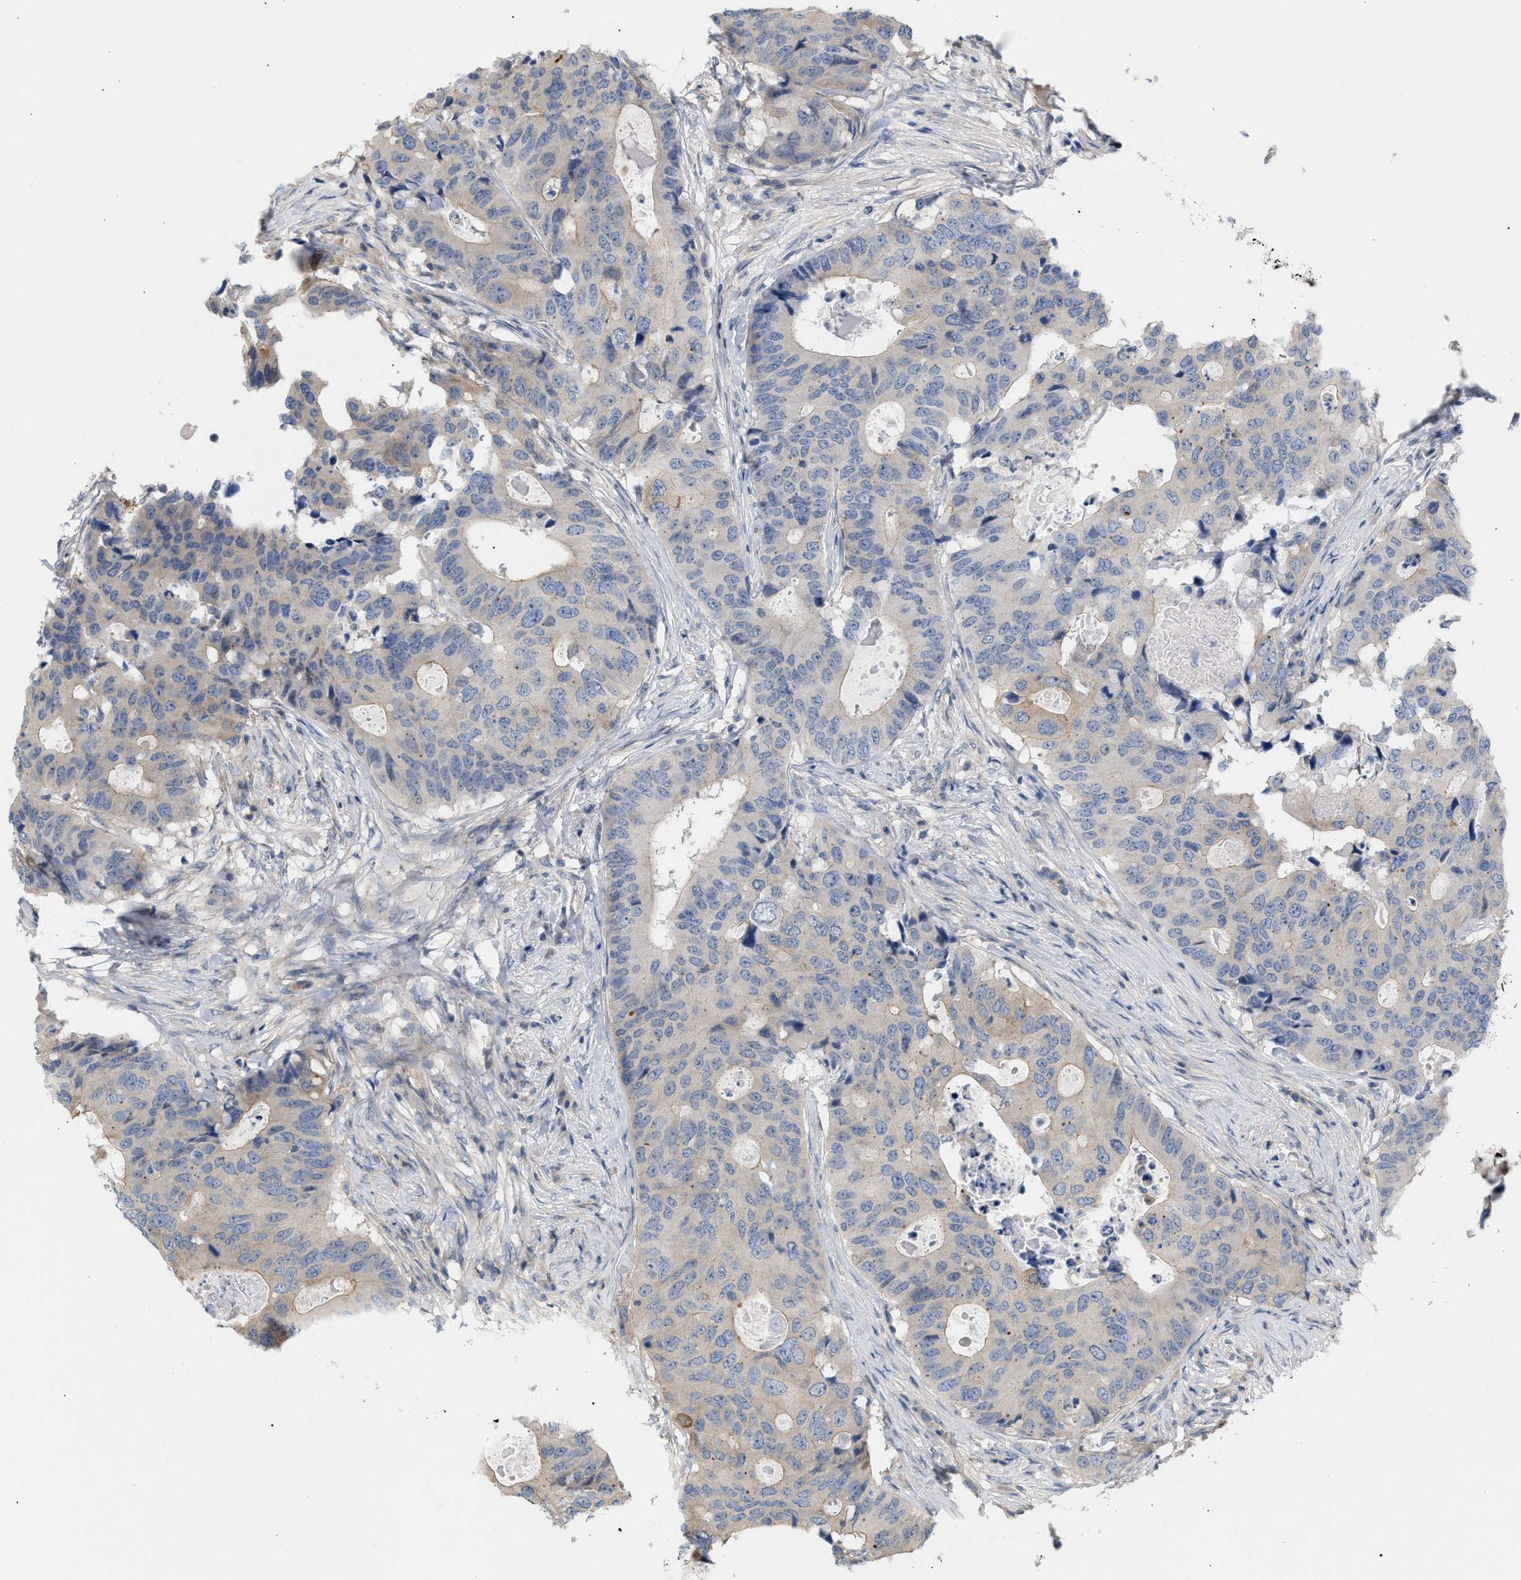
{"staining": {"intensity": "negative", "quantity": "none", "location": "none"}, "tissue": "colorectal cancer", "cell_type": "Tumor cells", "image_type": "cancer", "snomed": [{"axis": "morphology", "description": "Adenocarcinoma, NOS"}, {"axis": "topography", "description": "Colon"}], "caption": "Image shows no significant protein positivity in tumor cells of adenocarcinoma (colorectal). Nuclei are stained in blue.", "gene": "LRCH1", "patient": {"sex": "male", "age": 71}}